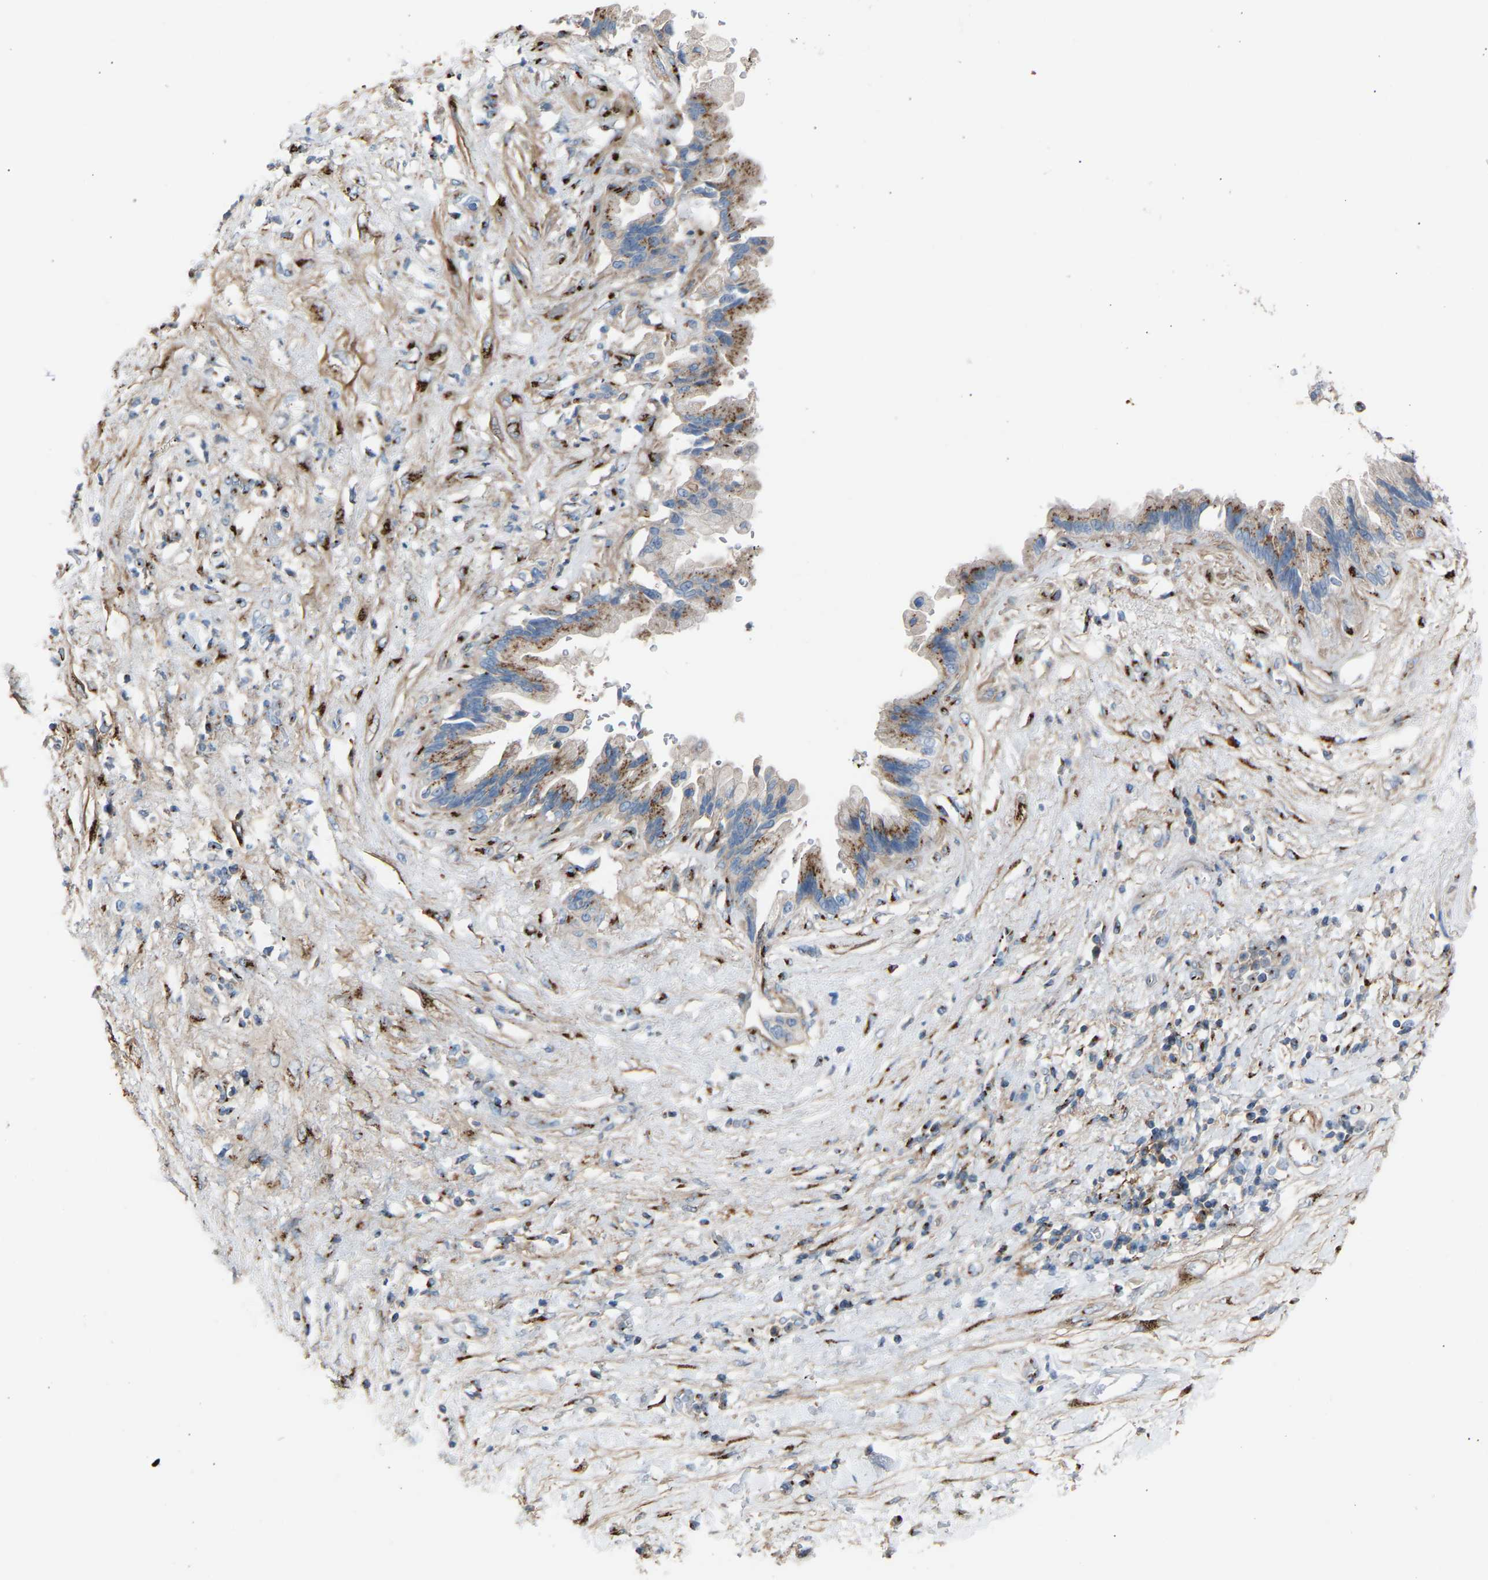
{"staining": {"intensity": "moderate", "quantity": ">75%", "location": "cytoplasmic/membranous"}, "tissue": "pancreatic cancer", "cell_type": "Tumor cells", "image_type": "cancer", "snomed": [{"axis": "morphology", "description": "Adenocarcinoma, NOS"}, {"axis": "topography", "description": "Pancreas"}], "caption": "Tumor cells display moderate cytoplasmic/membranous positivity in approximately >75% of cells in adenocarcinoma (pancreatic).", "gene": "CYREN", "patient": {"sex": "female", "age": 60}}